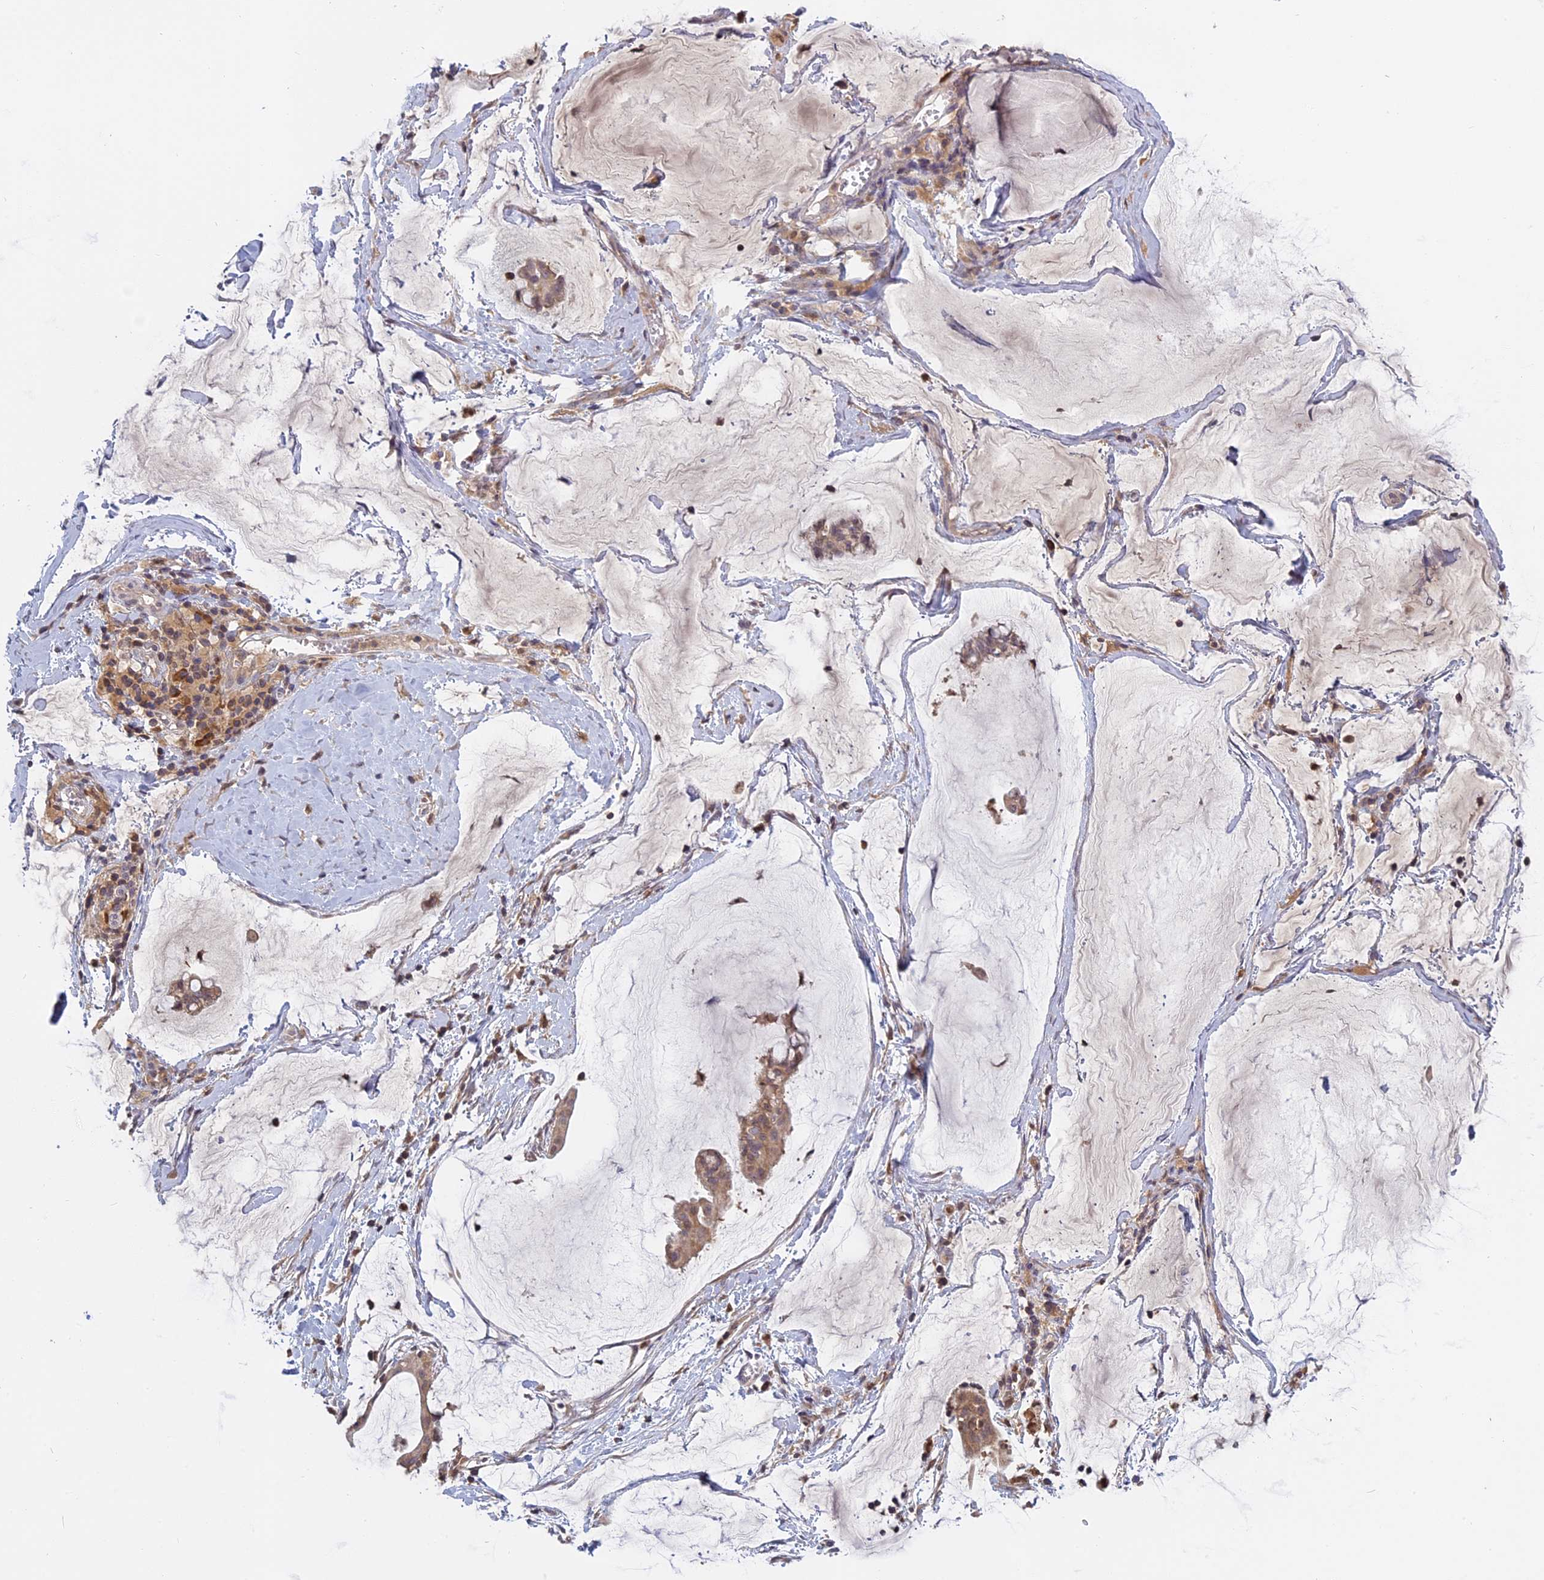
{"staining": {"intensity": "moderate", "quantity": ">75%", "location": "cytoplasmic/membranous"}, "tissue": "ovarian cancer", "cell_type": "Tumor cells", "image_type": "cancer", "snomed": [{"axis": "morphology", "description": "Cystadenocarcinoma, mucinous, NOS"}, {"axis": "topography", "description": "Ovary"}], "caption": "The immunohistochemical stain highlights moderate cytoplasmic/membranous expression in tumor cells of ovarian cancer (mucinous cystadenocarcinoma) tissue.", "gene": "TMEM208", "patient": {"sex": "female", "age": 73}}